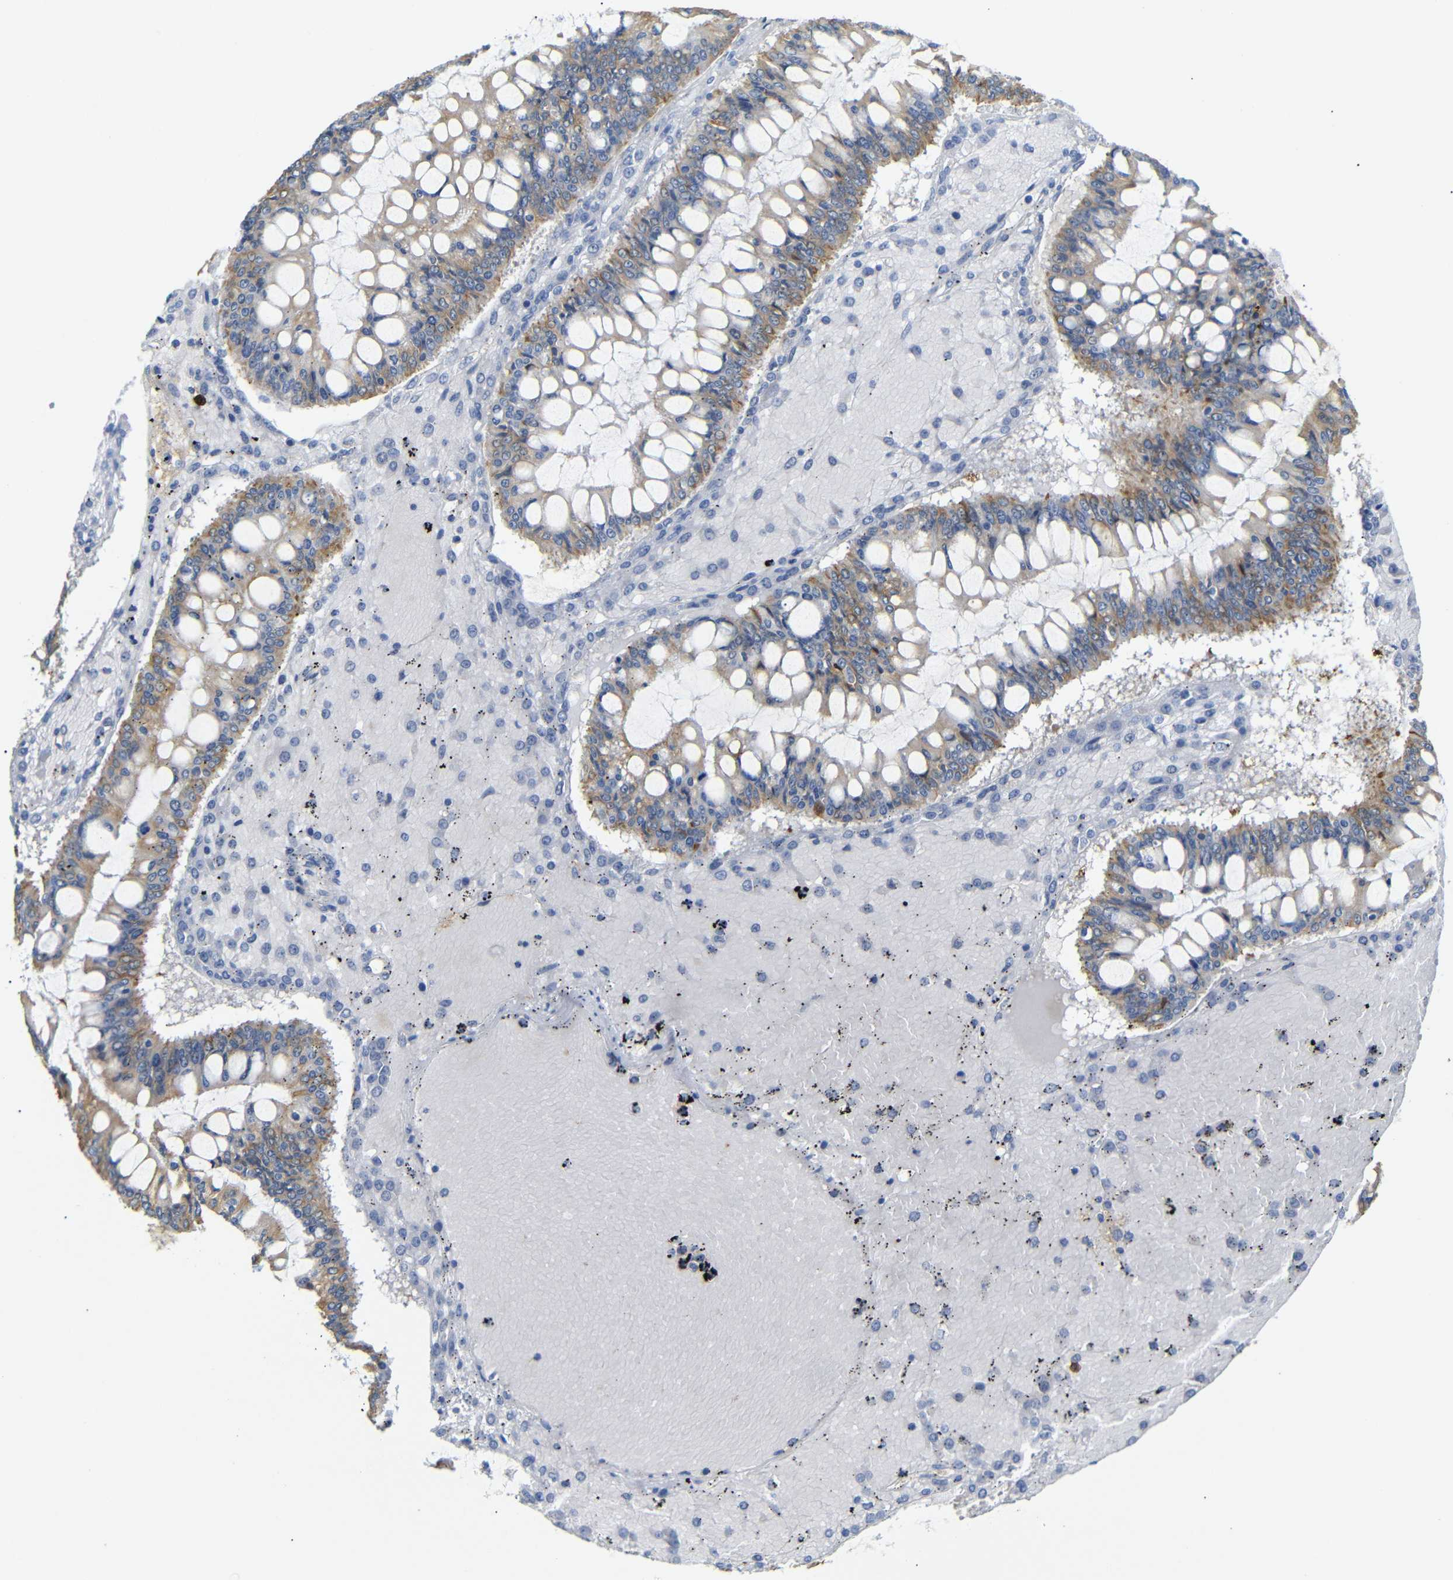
{"staining": {"intensity": "moderate", "quantity": ">75%", "location": "cytoplasmic/membranous"}, "tissue": "ovarian cancer", "cell_type": "Tumor cells", "image_type": "cancer", "snomed": [{"axis": "morphology", "description": "Cystadenocarcinoma, mucinous, NOS"}, {"axis": "topography", "description": "Ovary"}], "caption": "Immunohistochemical staining of human ovarian mucinous cystadenocarcinoma exhibits moderate cytoplasmic/membranous protein staining in about >75% of tumor cells. (brown staining indicates protein expression, while blue staining denotes nuclei).", "gene": "ALOX15", "patient": {"sex": "female", "age": 73}}